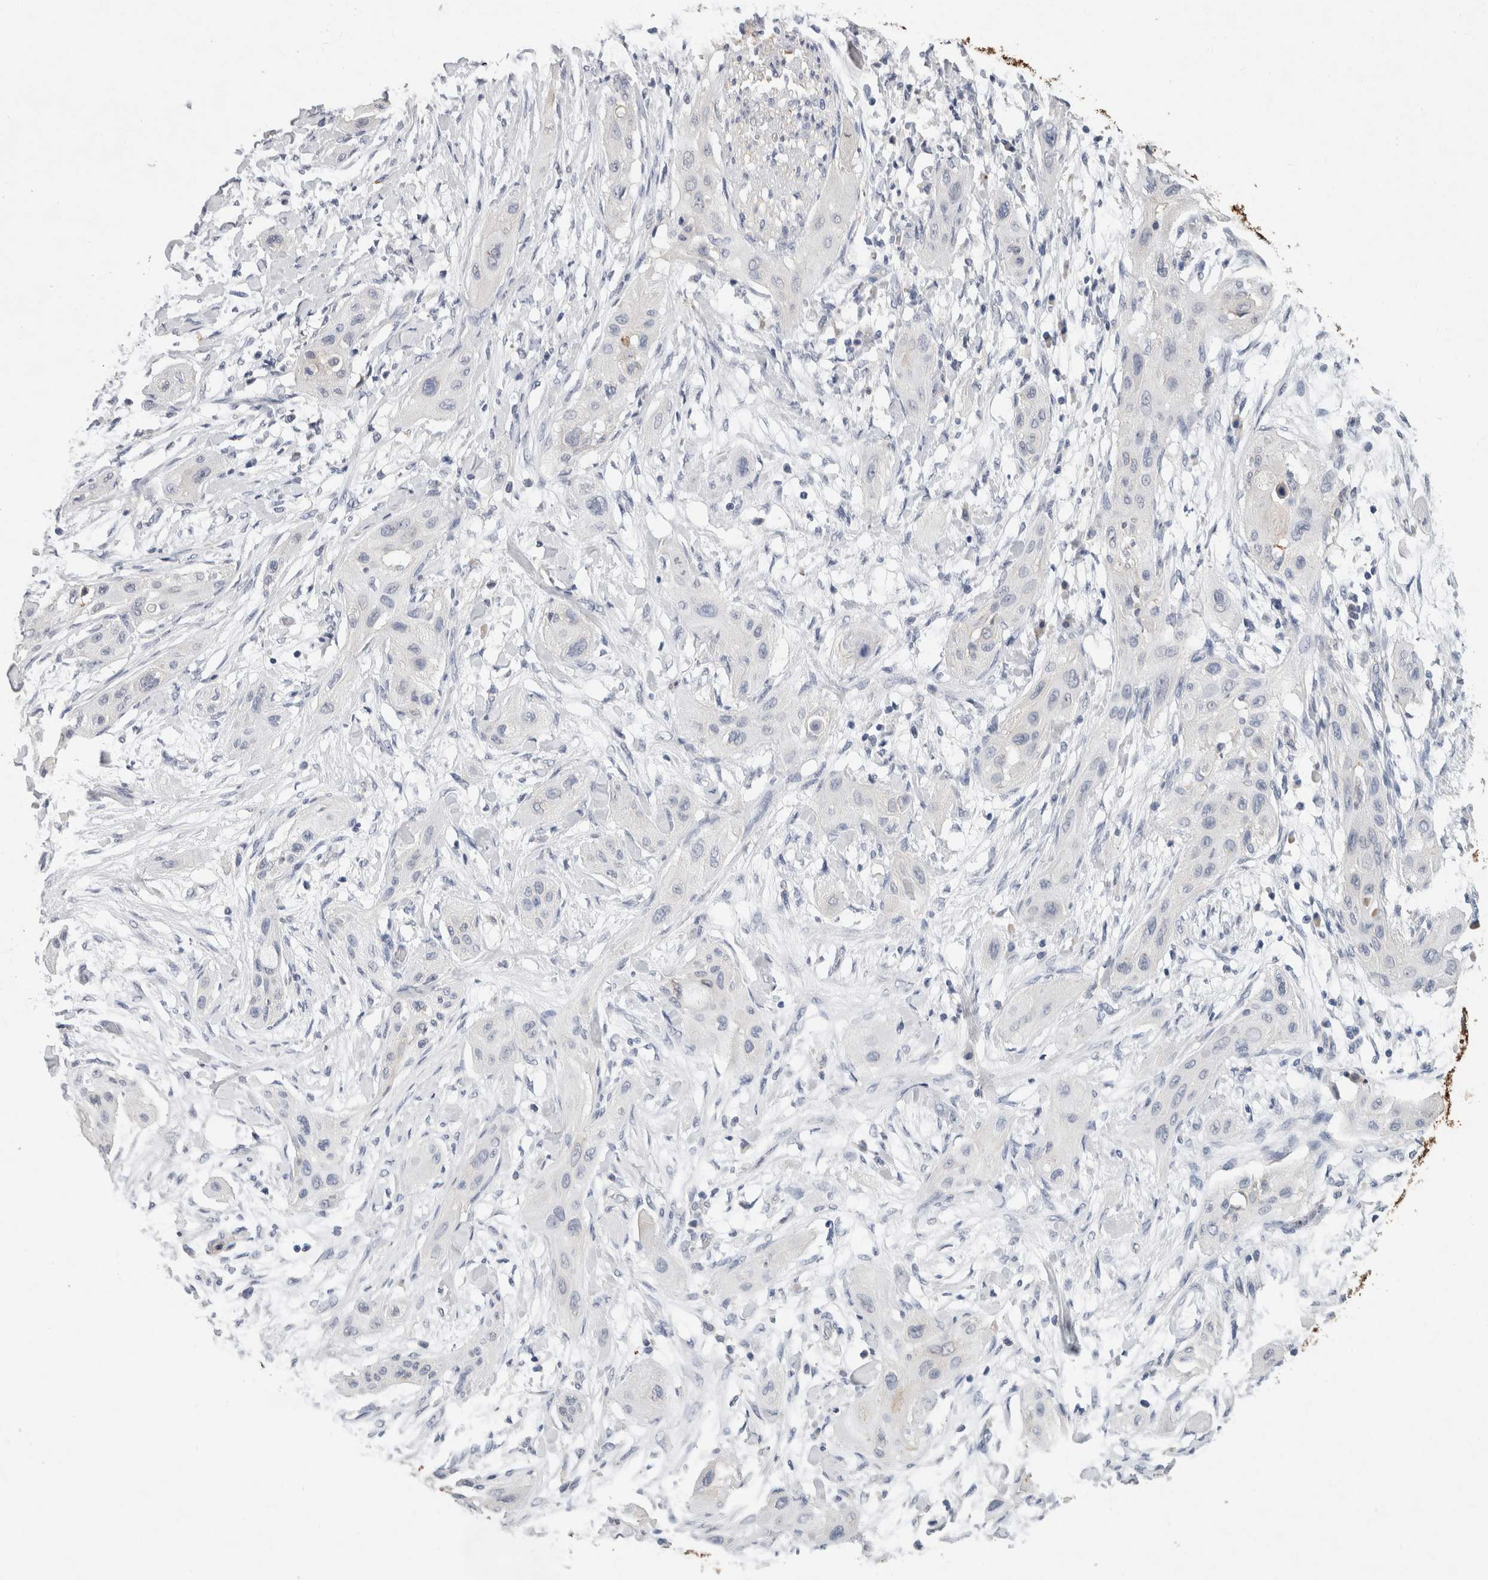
{"staining": {"intensity": "negative", "quantity": "none", "location": "none"}, "tissue": "lung cancer", "cell_type": "Tumor cells", "image_type": "cancer", "snomed": [{"axis": "morphology", "description": "Squamous cell carcinoma, NOS"}, {"axis": "topography", "description": "Lung"}], "caption": "High power microscopy histopathology image of an IHC histopathology image of squamous cell carcinoma (lung), revealing no significant positivity in tumor cells.", "gene": "FABP7", "patient": {"sex": "female", "age": 47}}